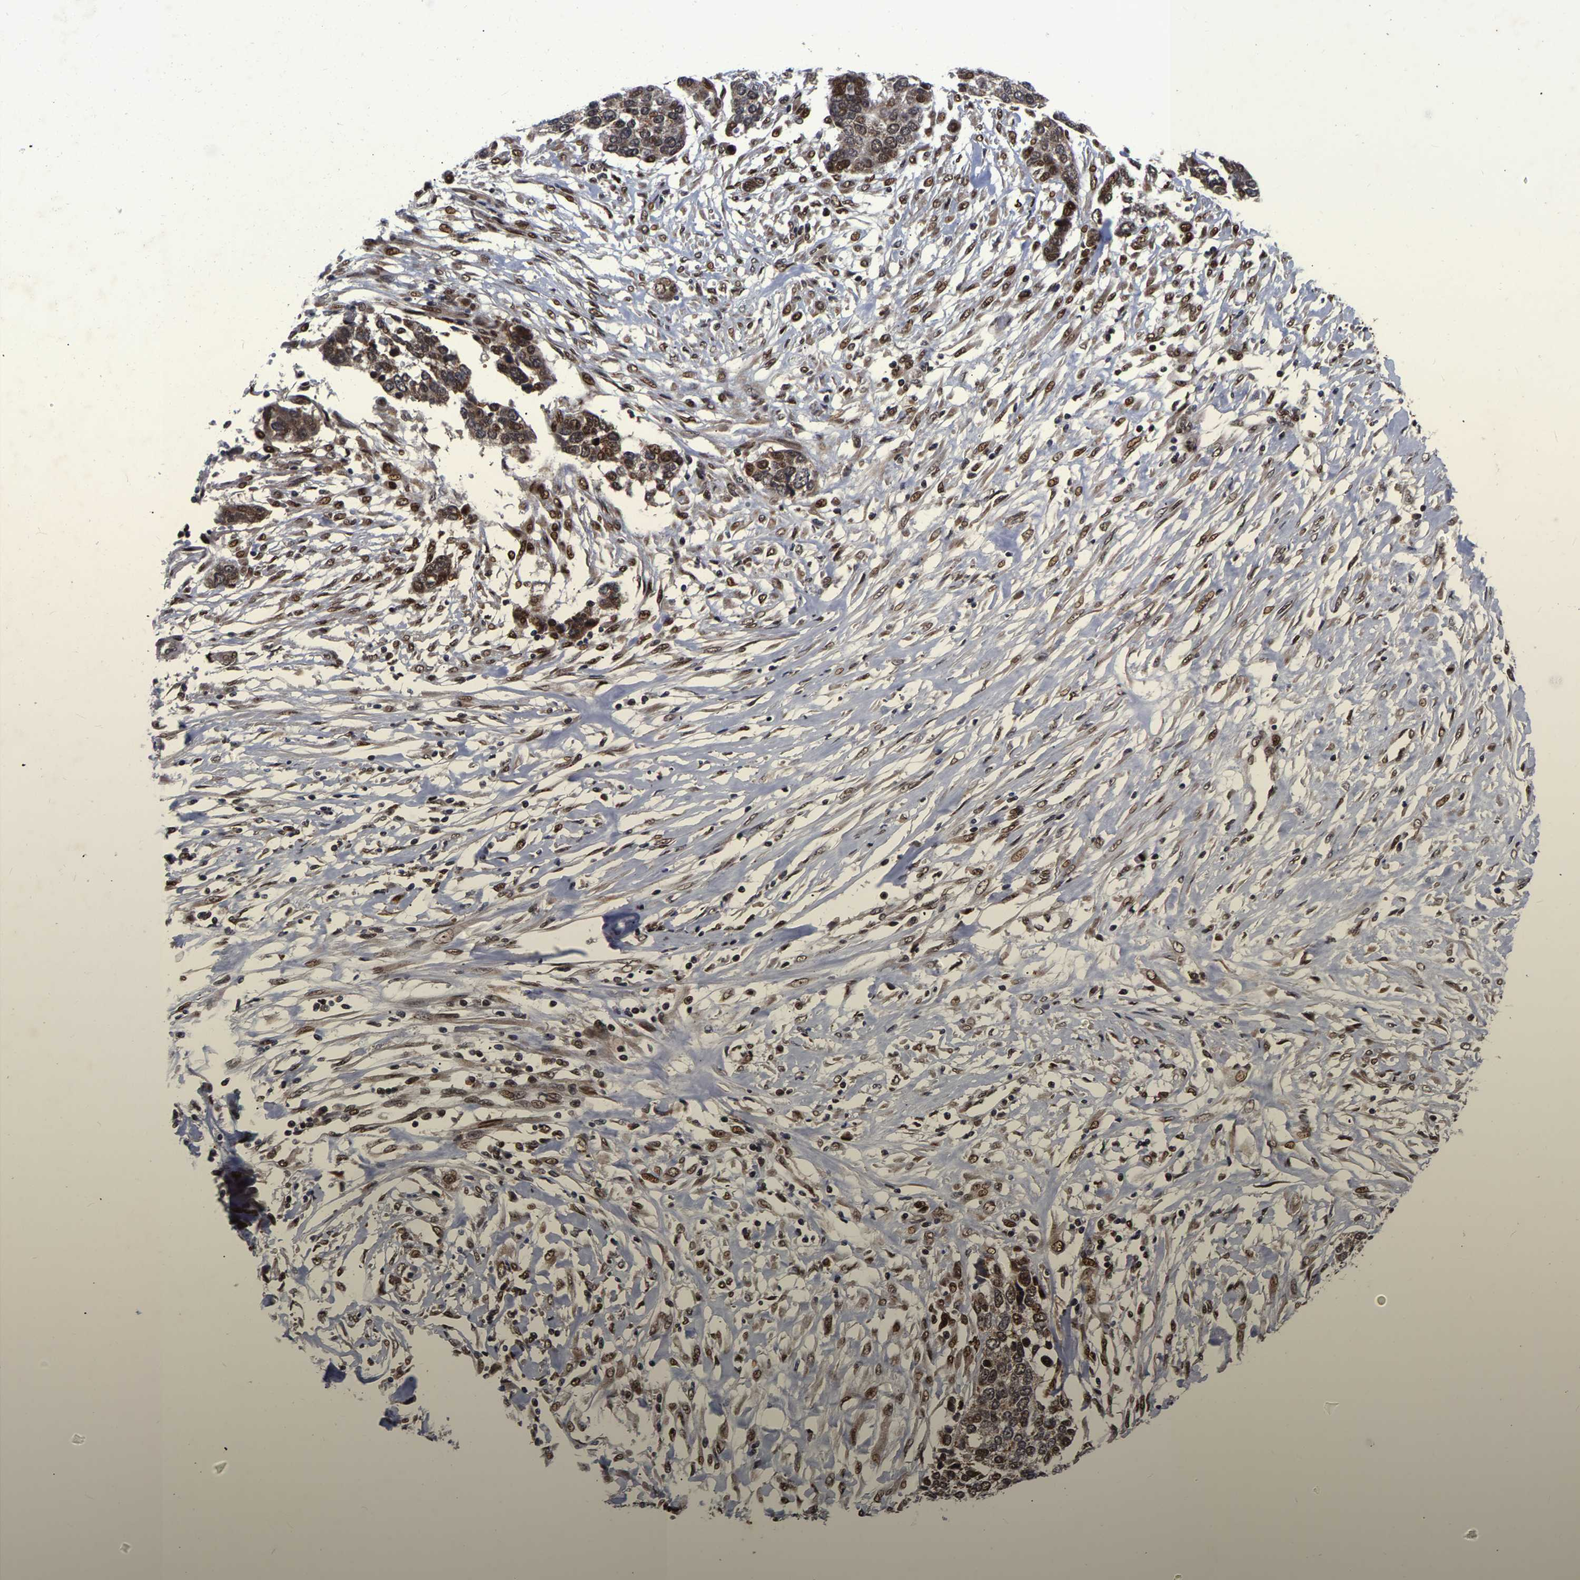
{"staining": {"intensity": "strong", "quantity": ">75%", "location": "cytoplasmic/membranous,nuclear"}, "tissue": "ovarian cancer", "cell_type": "Tumor cells", "image_type": "cancer", "snomed": [{"axis": "morphology", "description": "Cystadenocarcinoma, serous, NOS"}, {"axis": "topography", "description": "Ovary"}], "caption": "Serous cystadenocarcinoma (ovarian) stained with a brown dye shows strong cytoplasmic/membranous and nuclear positive staining in about >75% of tumor cells.", "gene": "JUNB", "patient": {"sex": "female", "age": 44}}